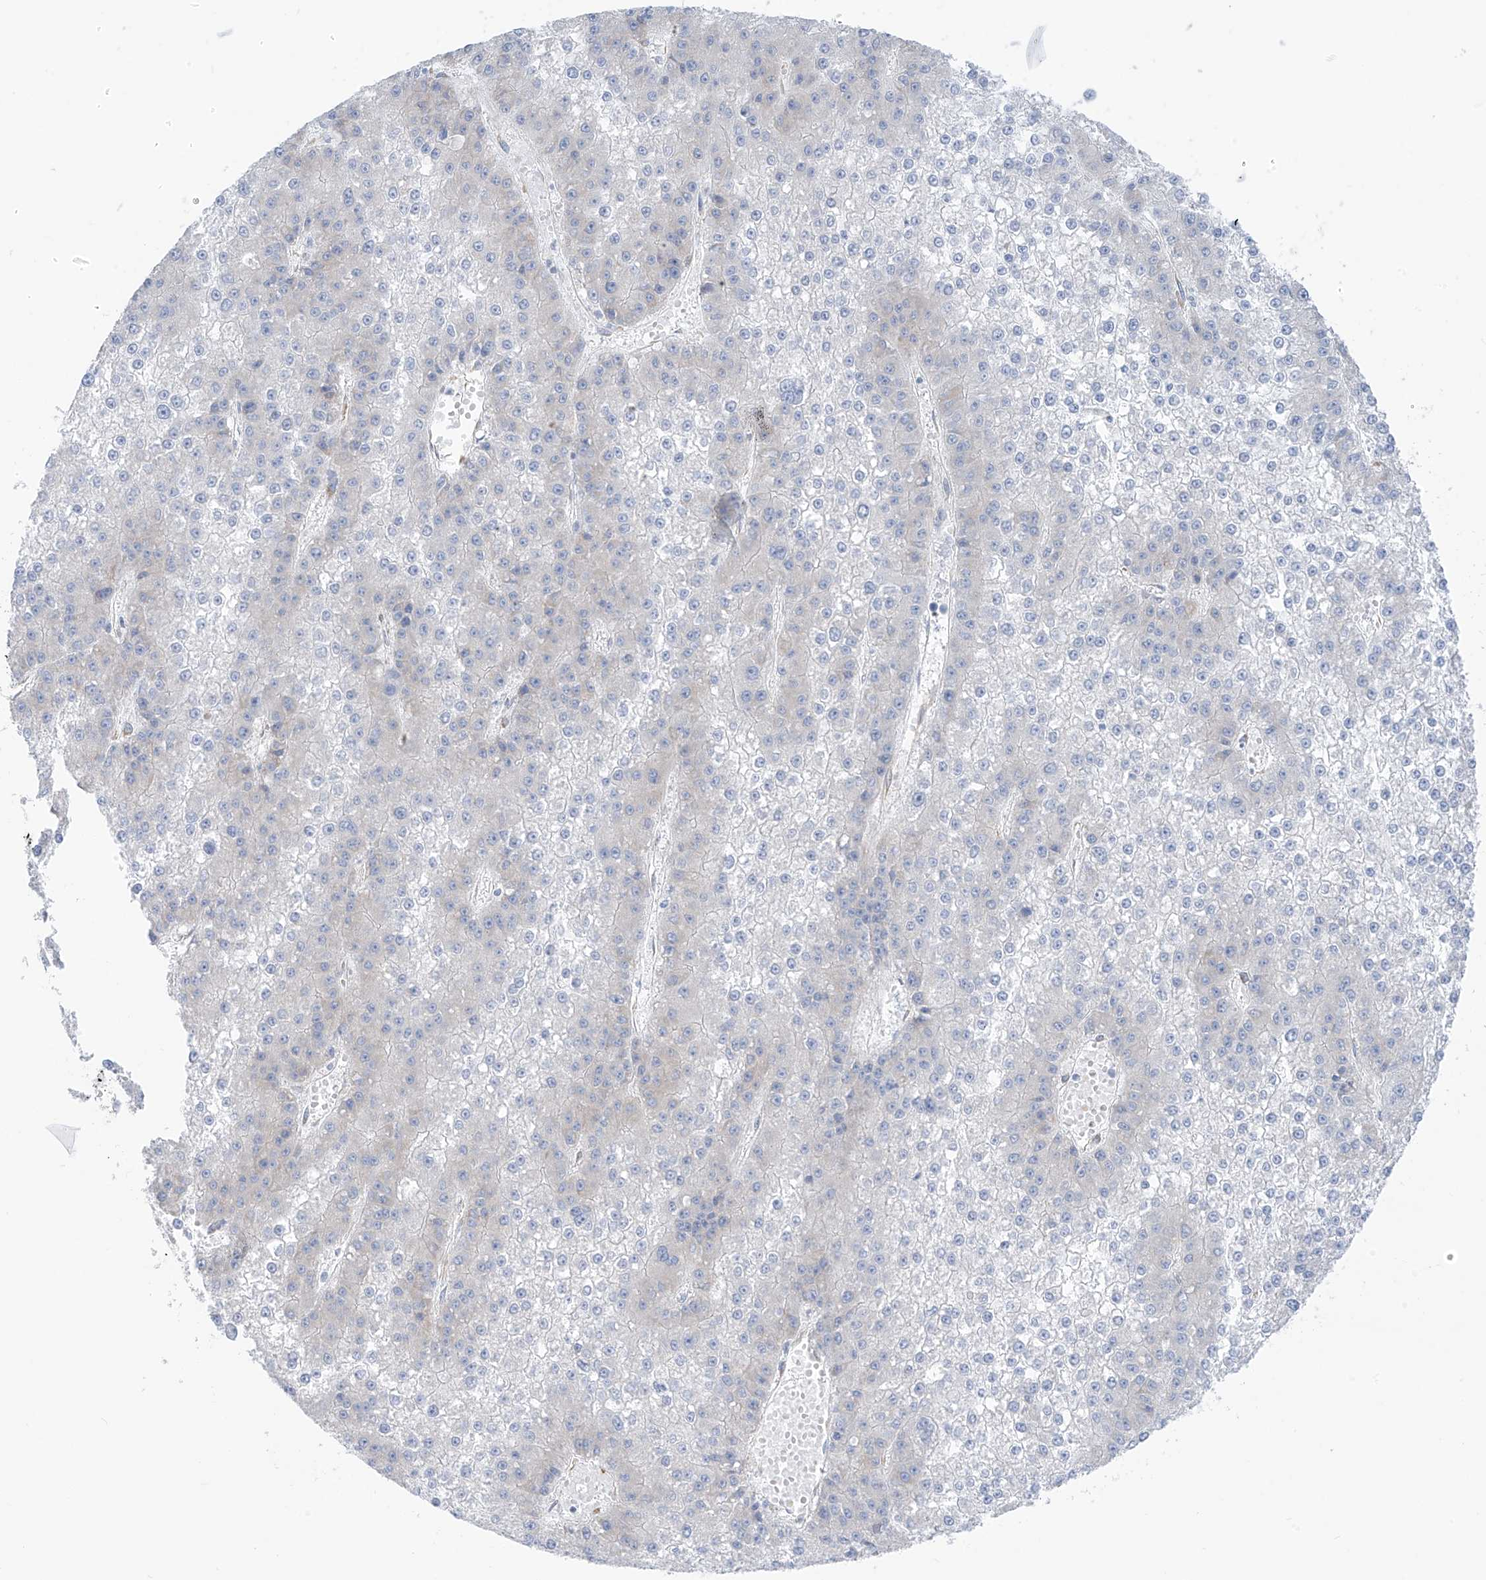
{"staining": {"intensity": "negative", "quantity": "none", "location": "none"}, "tissue": "liver cancer", "cell_type": "Tumor cells", "image_type": "cancer", "snomed": [{"axis": "morphology", "description": "Carcinoma, Hepatocellular, NOS"}, {"axis": "topography", "description": "Liver"}], "caption": "Human liver cancer stained for a protein using IHC exhibits no expression in tumor cells.", "gene": "RCN2", "patient": {"sex": "female", "age": 73}}